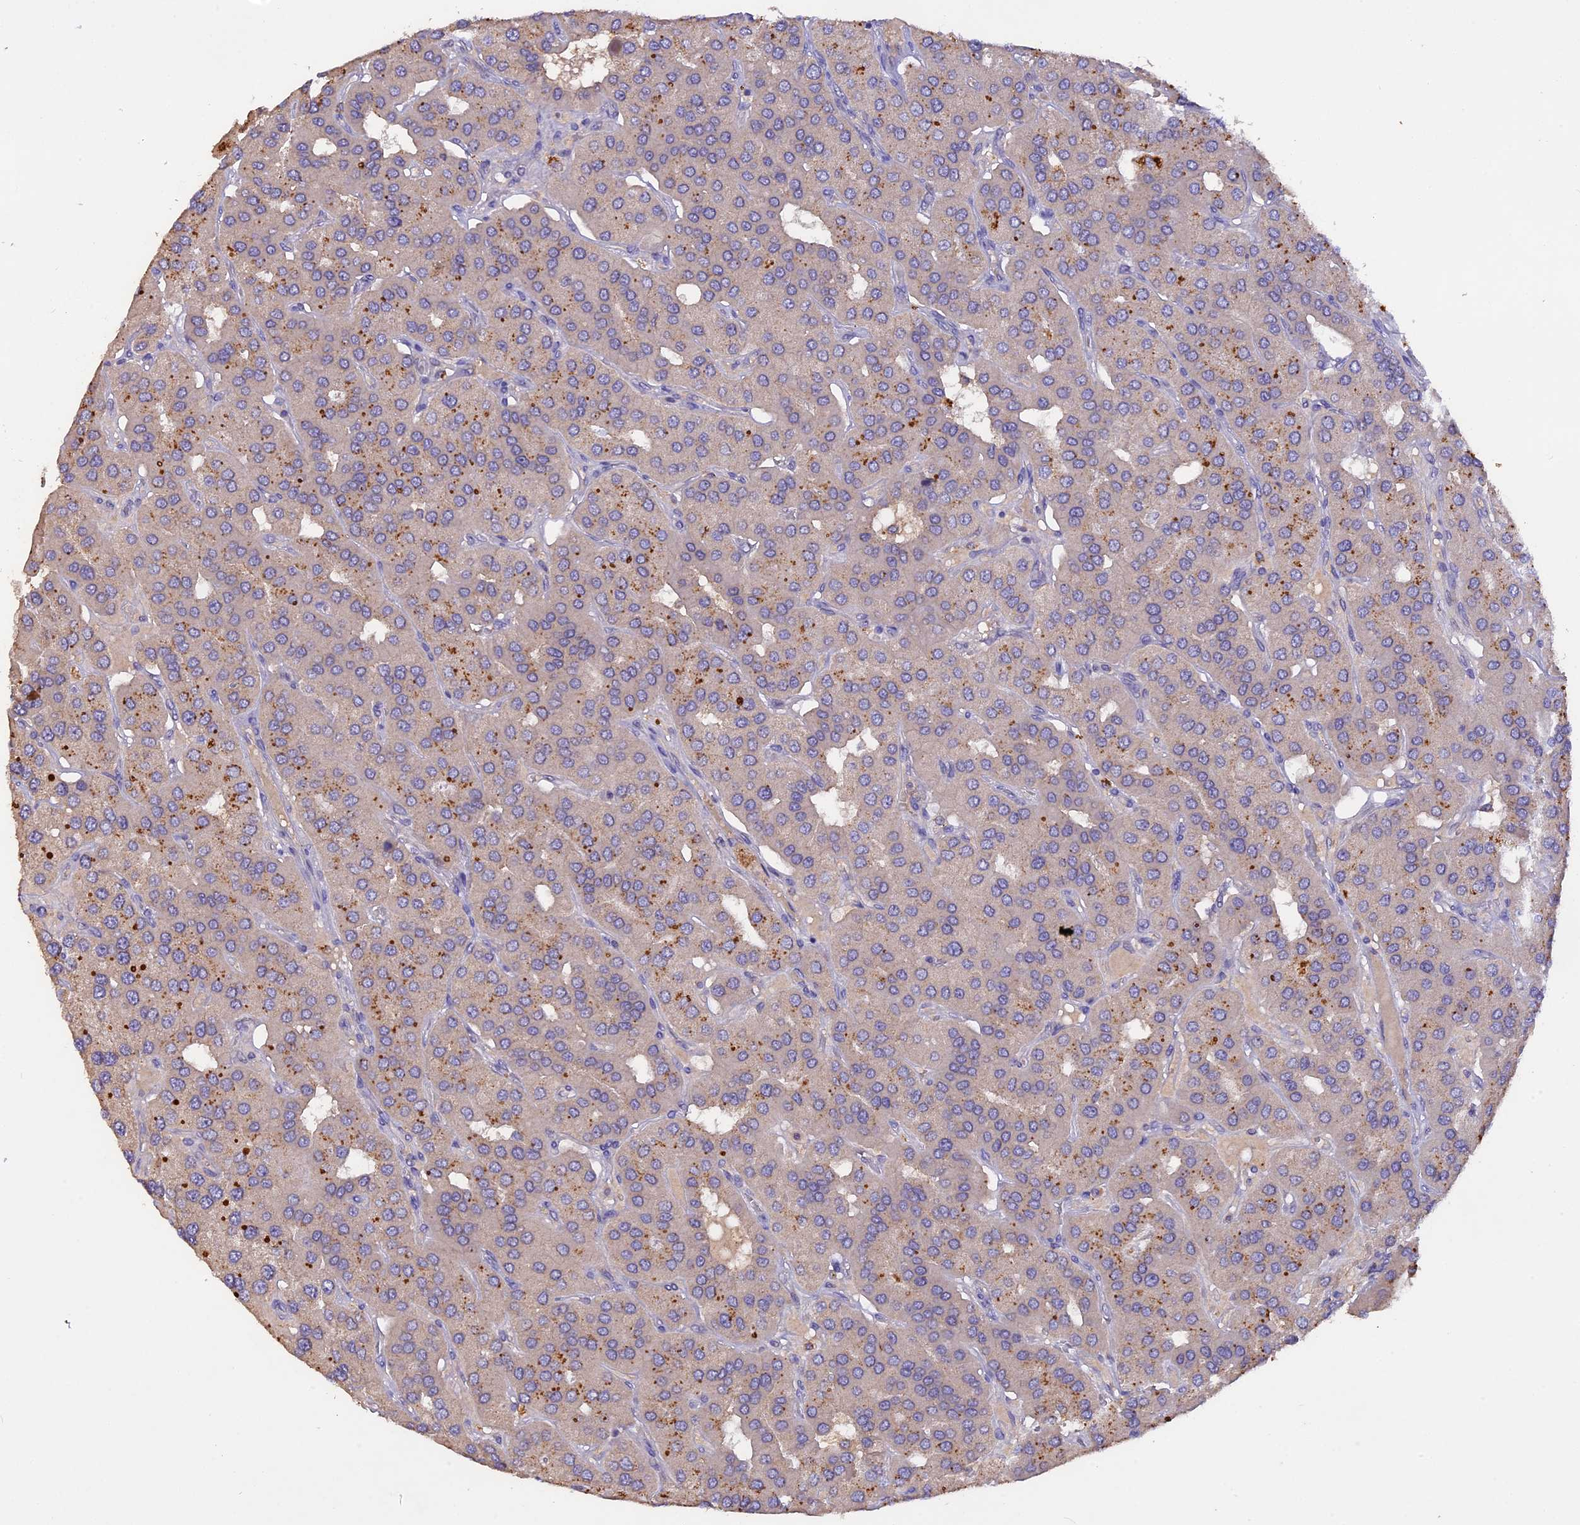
{"staining": {"intensity": "moderate", "quantity": "<25%", "location": "cytoplasmic/membranous"}, "tissue": "parathyroid gland", "cell_type": "Glandular cells", "image_type": "normal", "snomed": [{"axis": "morphology", "description": "Normal tissue, NOS"}, {"axis": "morphology", "description": "Adenoma, NOS"}, {"axis": "topography", "description": "Parathyroid gland"}], "caption": "High-power microscopy captured an immunohistochemistry photomicrograph of unremarkable parathyroid gland, revealing moderate cytoplasmic/membranous expression in approximately <25% of glandular cells.", "gene": "SLC26A4", "patient": {"sex": "female", "age": 86}}